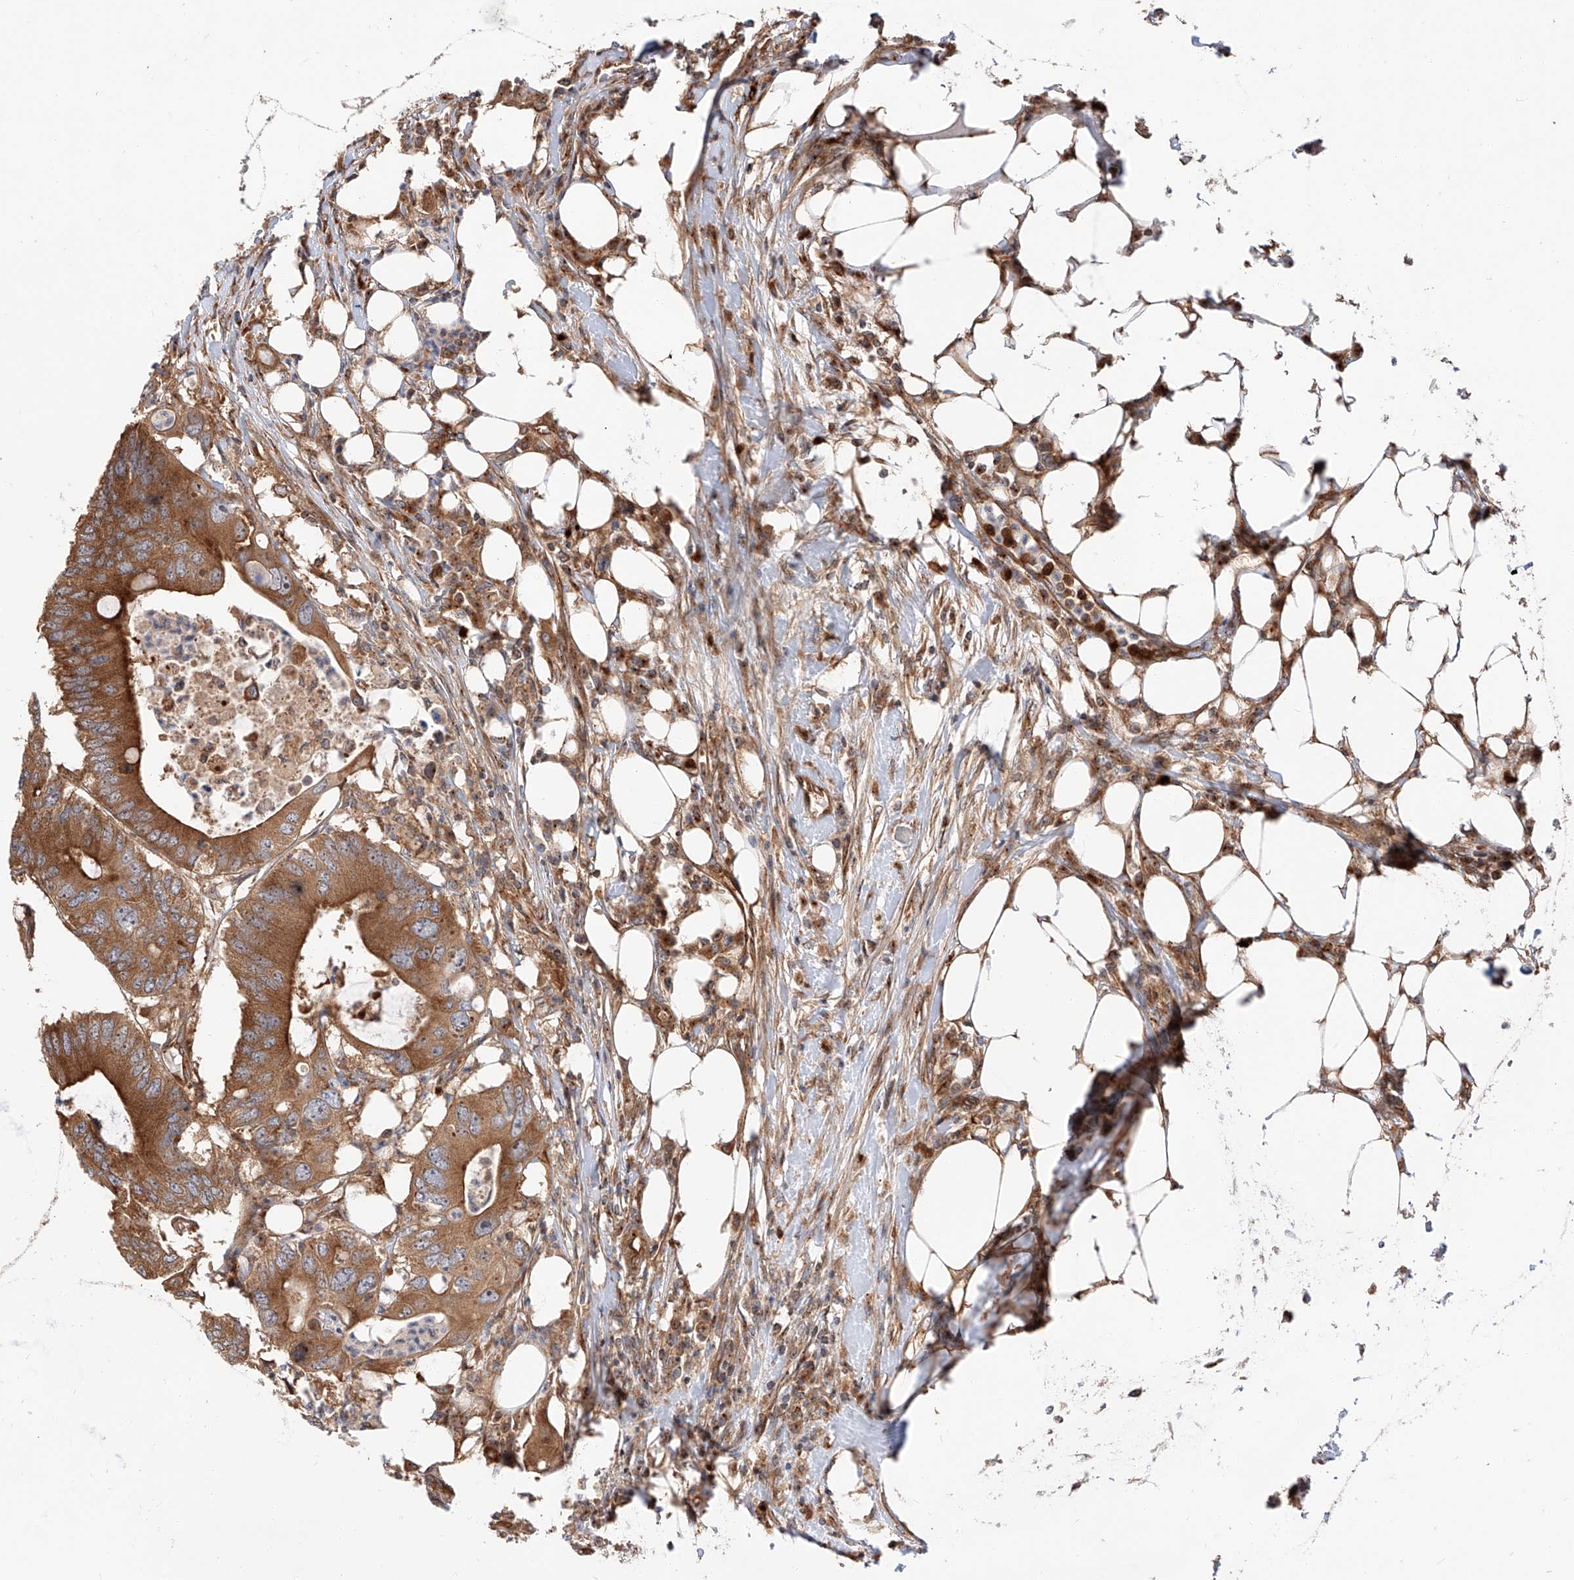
{"staining": {"intensity": "strong", "quantity": ">75%", "location": "cytoplasmic/membranous"}, "tissue": "colorectal cancer", "cell_type": "Tumor cells", "image_type": "cancer", "snomed": [{"axis": "morphology", "description": "Adenocarcinoma, NOS"}, {"axis": "topography", "description": "Colon"}], "caption": "About >75% of tumor cells in human adenocarcinoma (colorectal) exhibit strong cytoplasmic/membranous protein expression as visualized by brown immunohistochemical staining.", "gene": "ISCA2", "patient": {"sex": "male", "age": 71}}